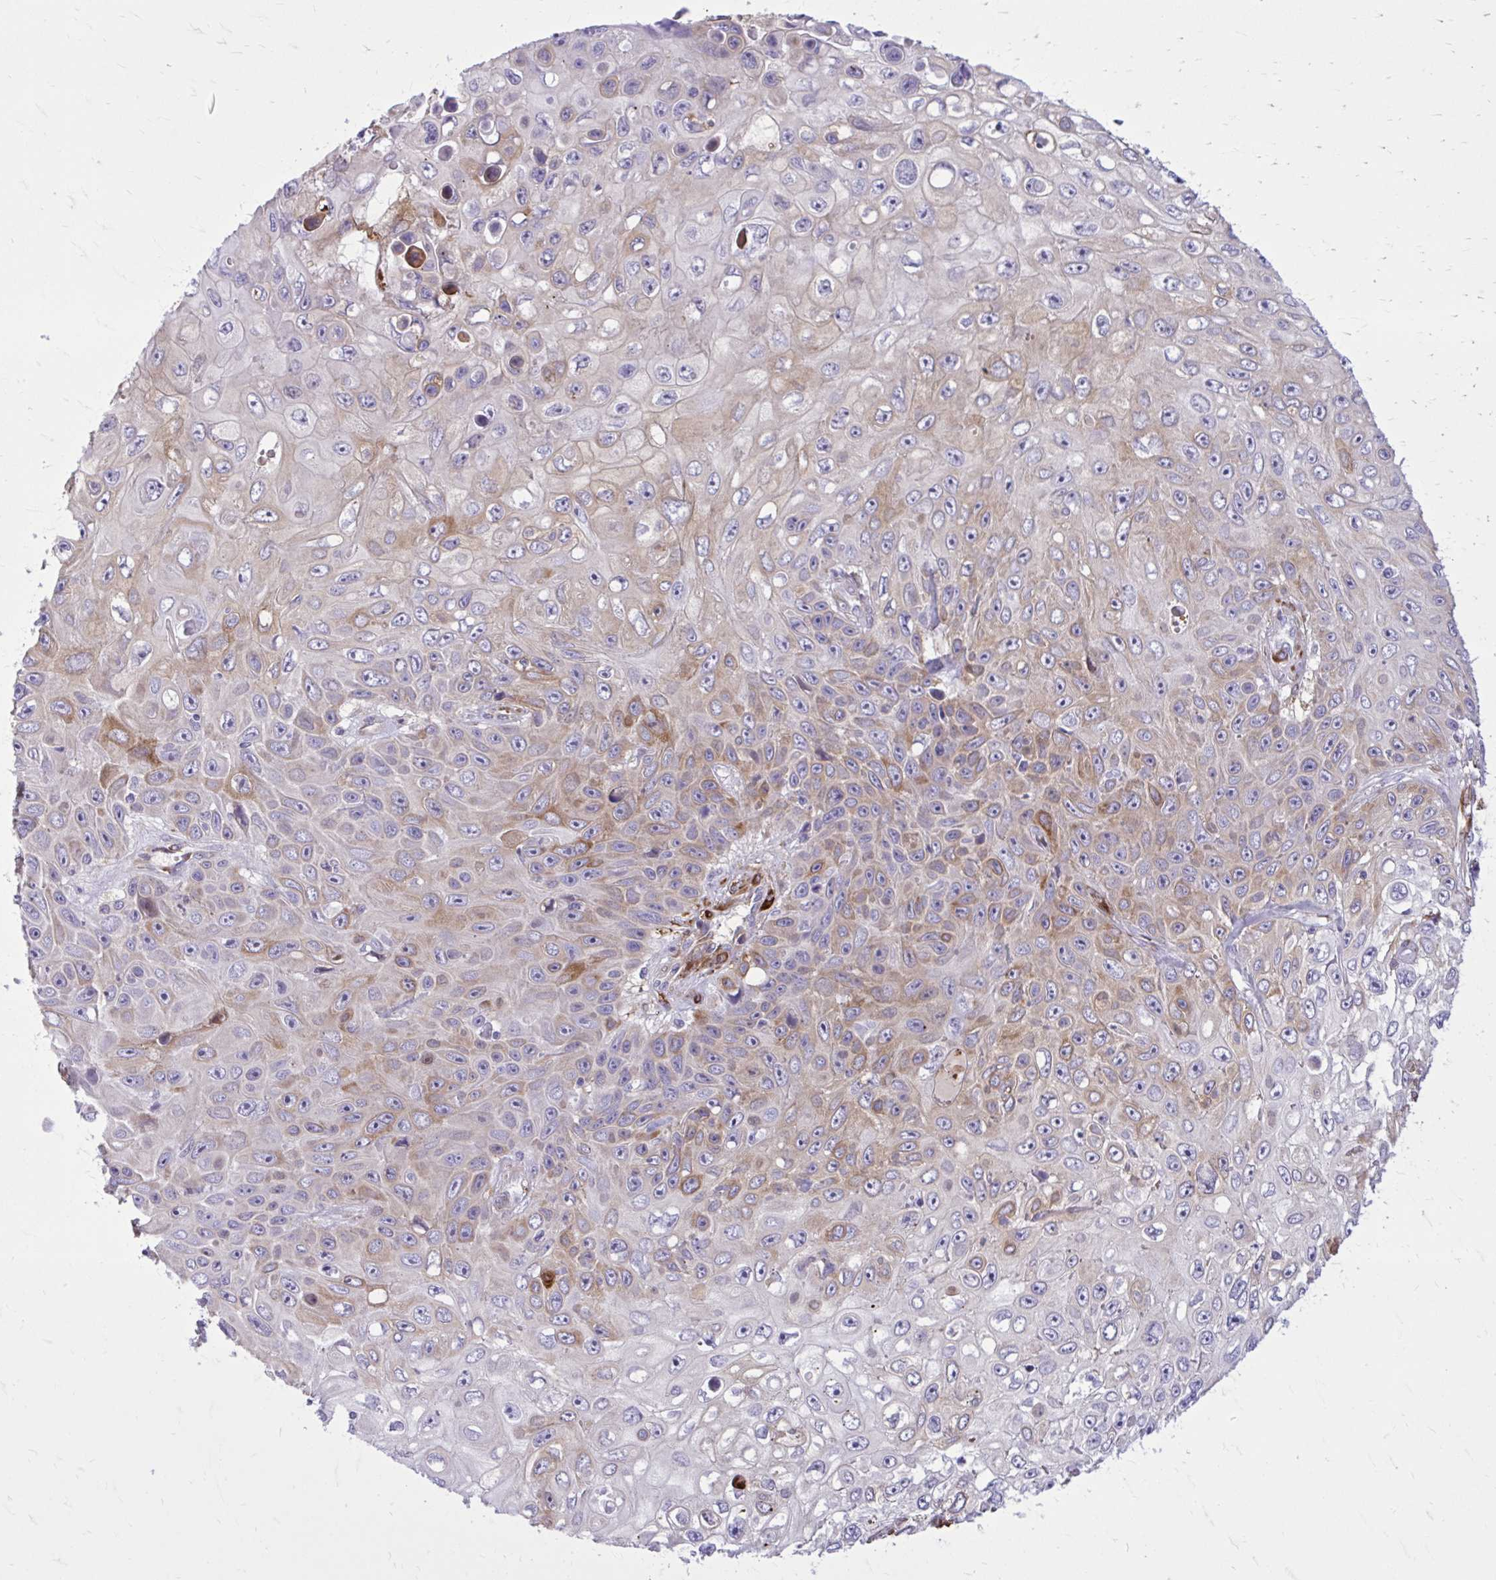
{"staining": {"intensity": "moderate", "quantity": "<25%", "location": "cytoplasmic/membranous"}, "tissue": "skin cancer", "cell_type": "Tumor cells", "image_type": "cancer", "snomed": [{"axis": "morphology", "description": "Squamous cell carcinoma, NOS"}, {"axis": "topography", "description": "Skin"}], "caption": "Tumor cells exhibit moderate cytoplasmic/membranous staining in about <25% of cells in skin cancer.", "gene": "BEND5", "patient": {"sex": "male", "age": 82}}